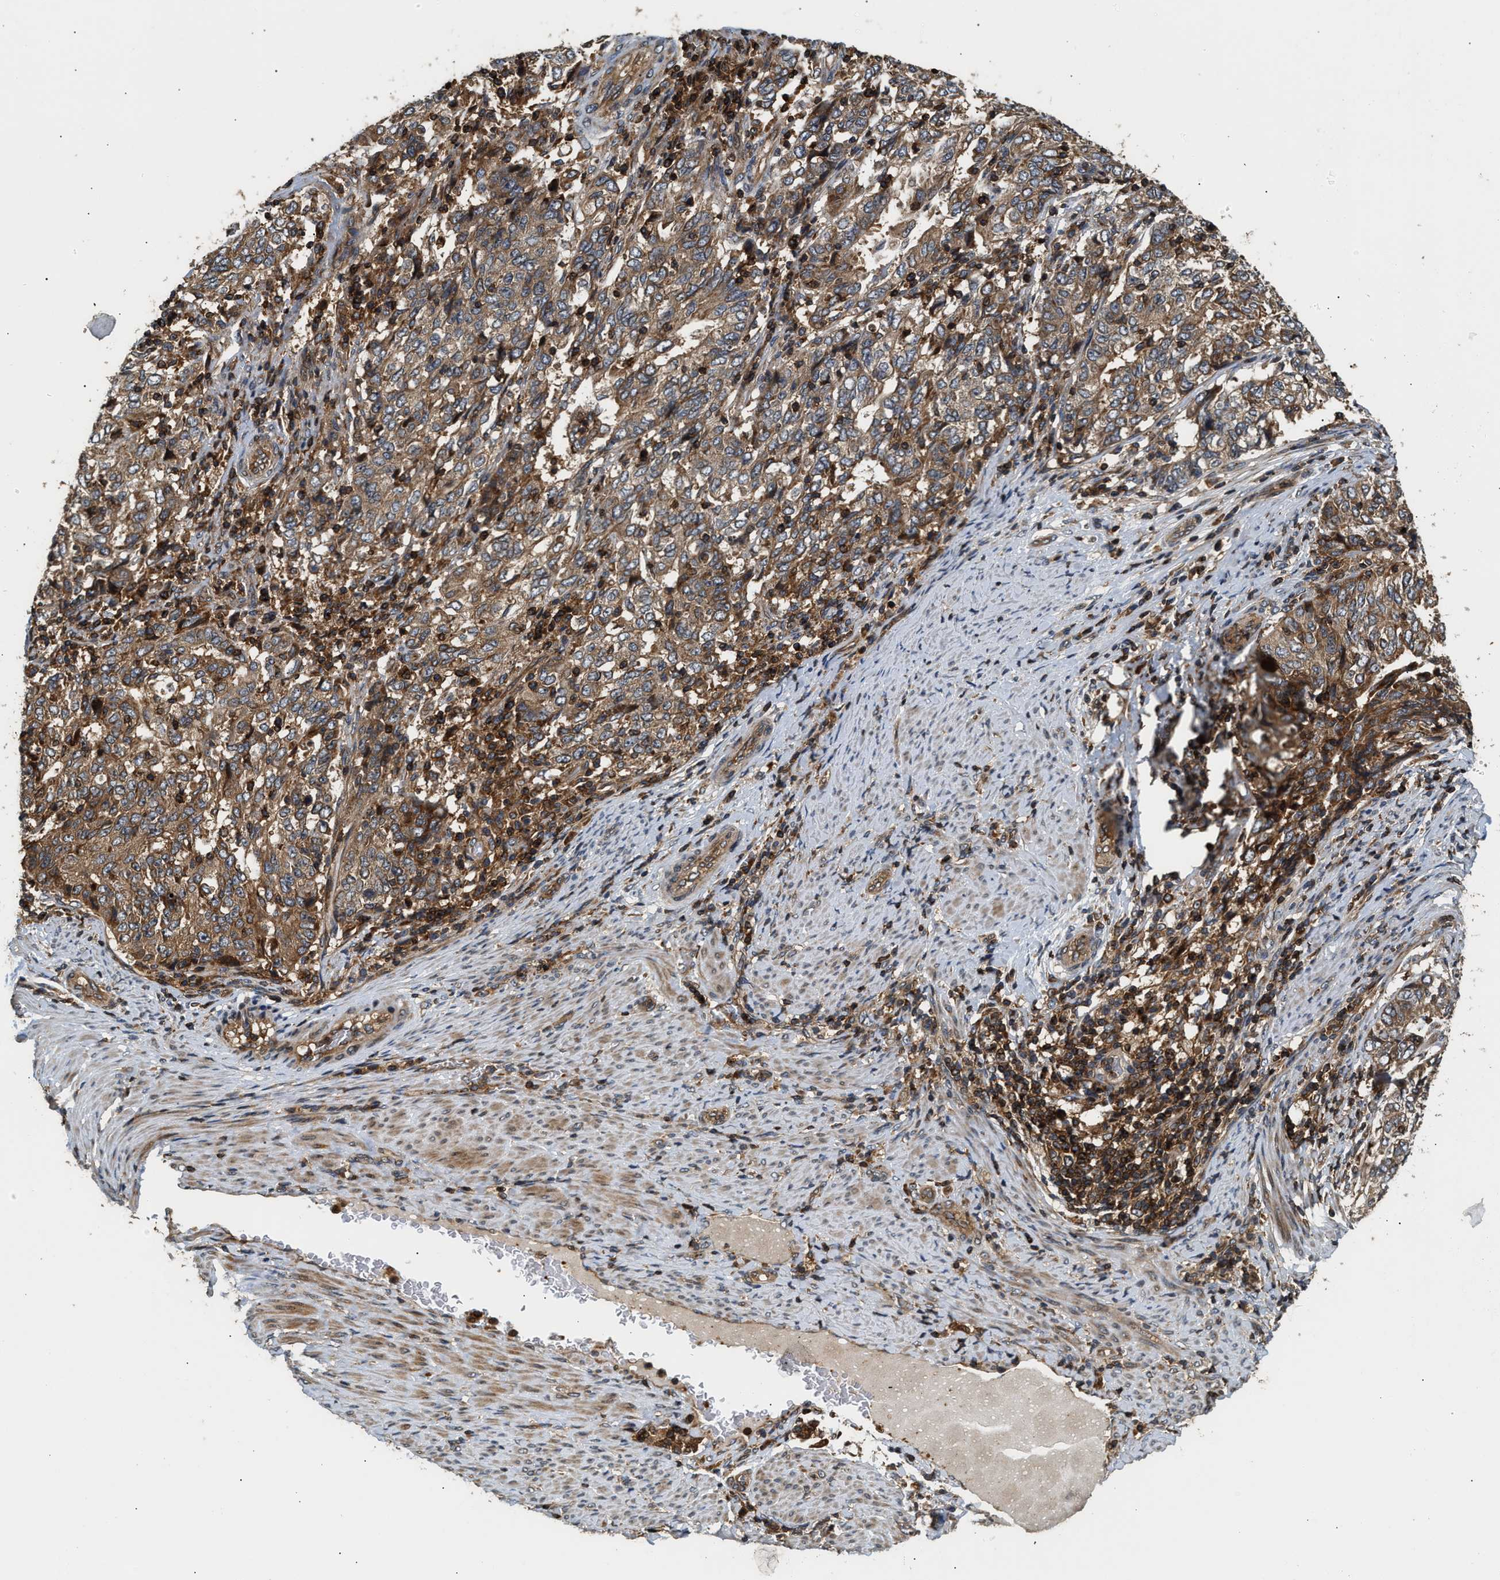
{"staining": {"intensity": "moderate", "quantity": ">75%", "location": "cytoplasmic/membranous"}, "tissue": "endometrial cancer", "cell_type": "Tumor cells", "image_type": "cancer", "snomed": [{"axis": "morphology", "description": "Adenocarcinoma, NOS"}, {"axis": "topography", "description": "Endometrium"}], "caption": "DAB (3,3'-diaminobenzidine) immunohistochemical staining of human adenocarcinoma (endometrial) exhibits moderate cytoplasmic/membranous protein staining in approximately >75% of tumor cells.", "gene": "SNX5", "patient": {"sex": "female", "age": 80}}